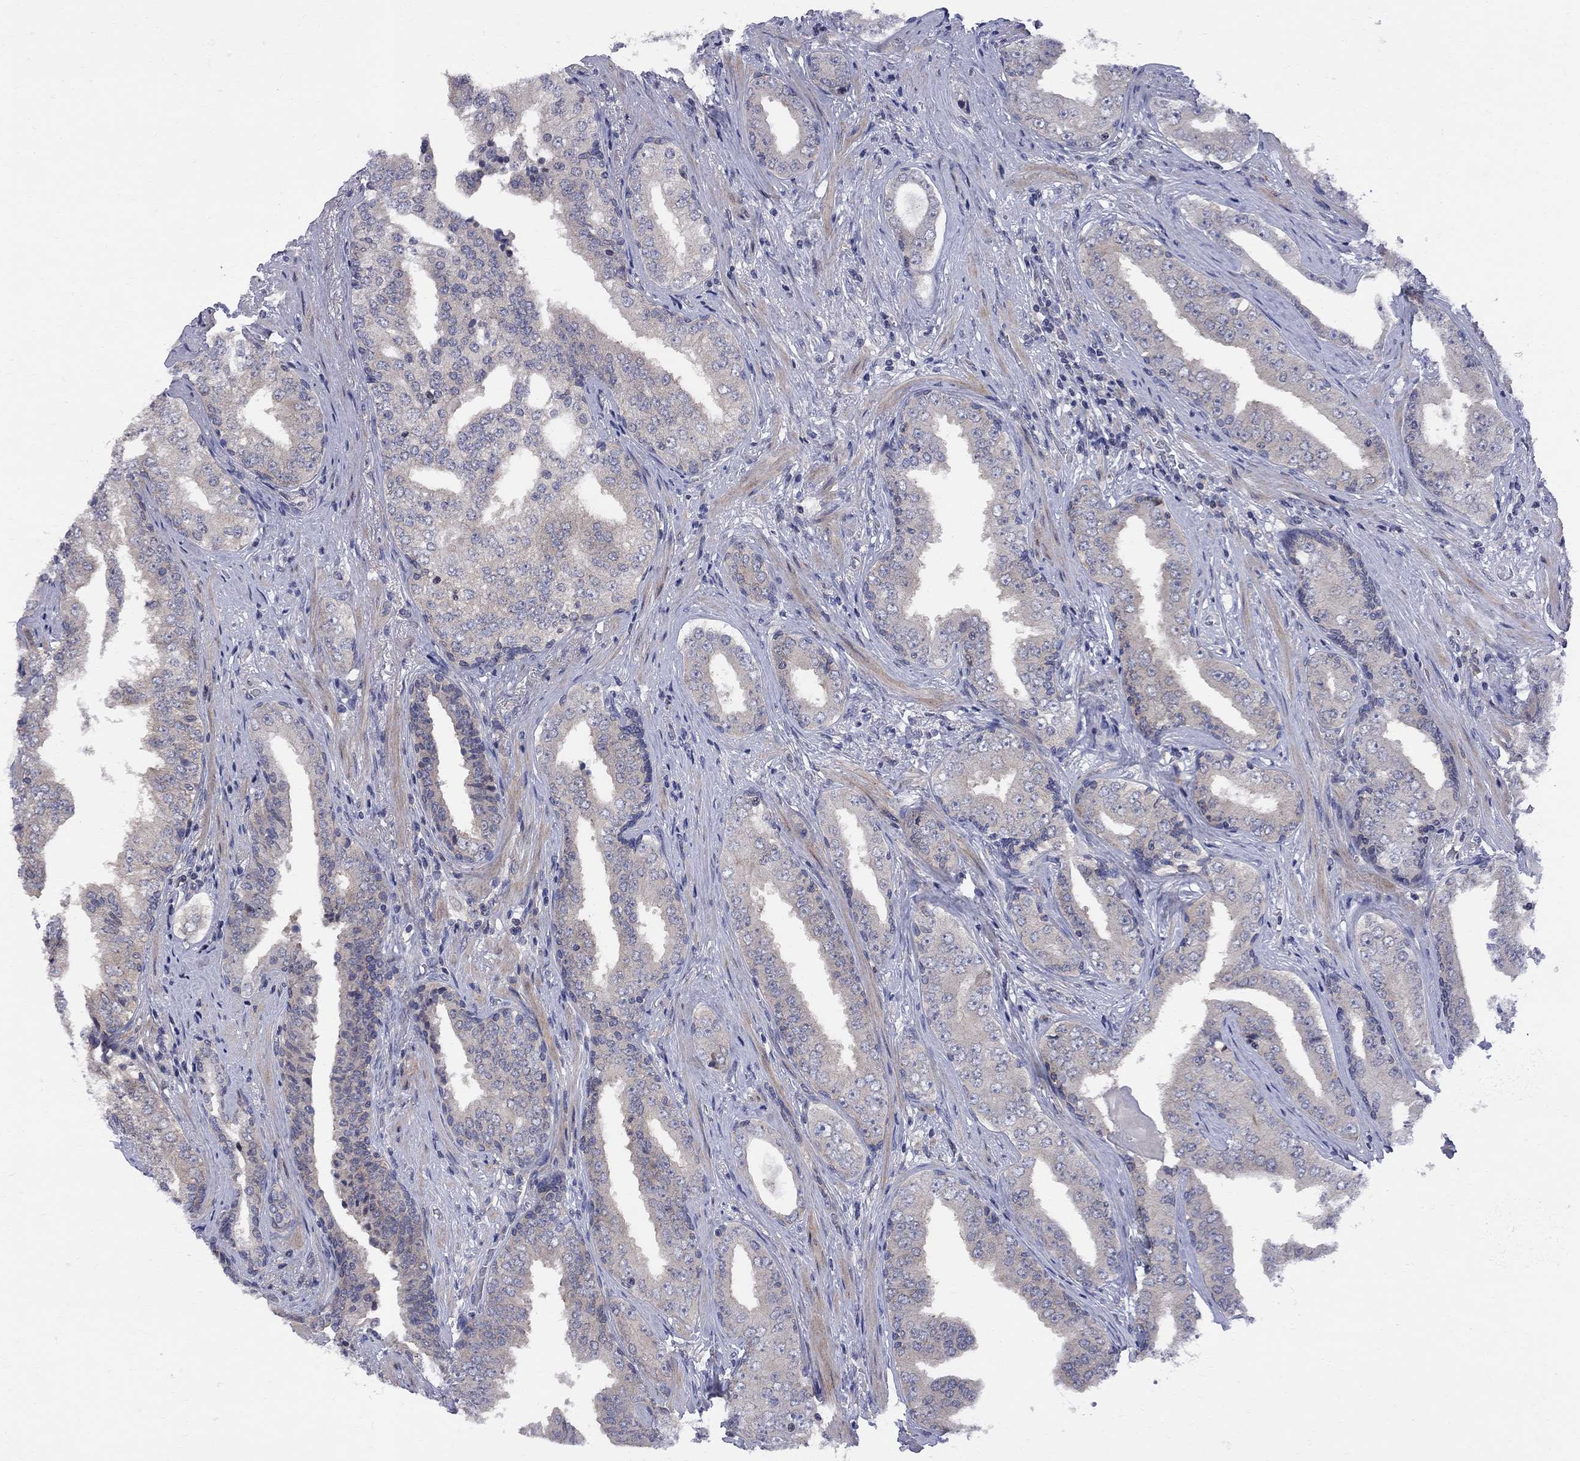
{"staining": {"intensity": "weak", "quantity": "<25%", "location": "cytoplasmic/membranous"}, "tissue": "prostate cancer", "cell_type": "Tumor cells", "image_type": "cancer", "snomed": [{"axis": "morphology", "description": "Adenocarcinoma, Low grade"}, {"axis": "topography", "description": "Prostate and seminal vesicle, NOS"}], "caption": "Immunohistochemistry (IHC) of human prostate cancer demonstrates no positivity in tumor cells. (DAB IHC visualized using brightfield microscopy, high magnification).", "gene": "CNOT11", "patient": {"sex": "male", "age": 61}}